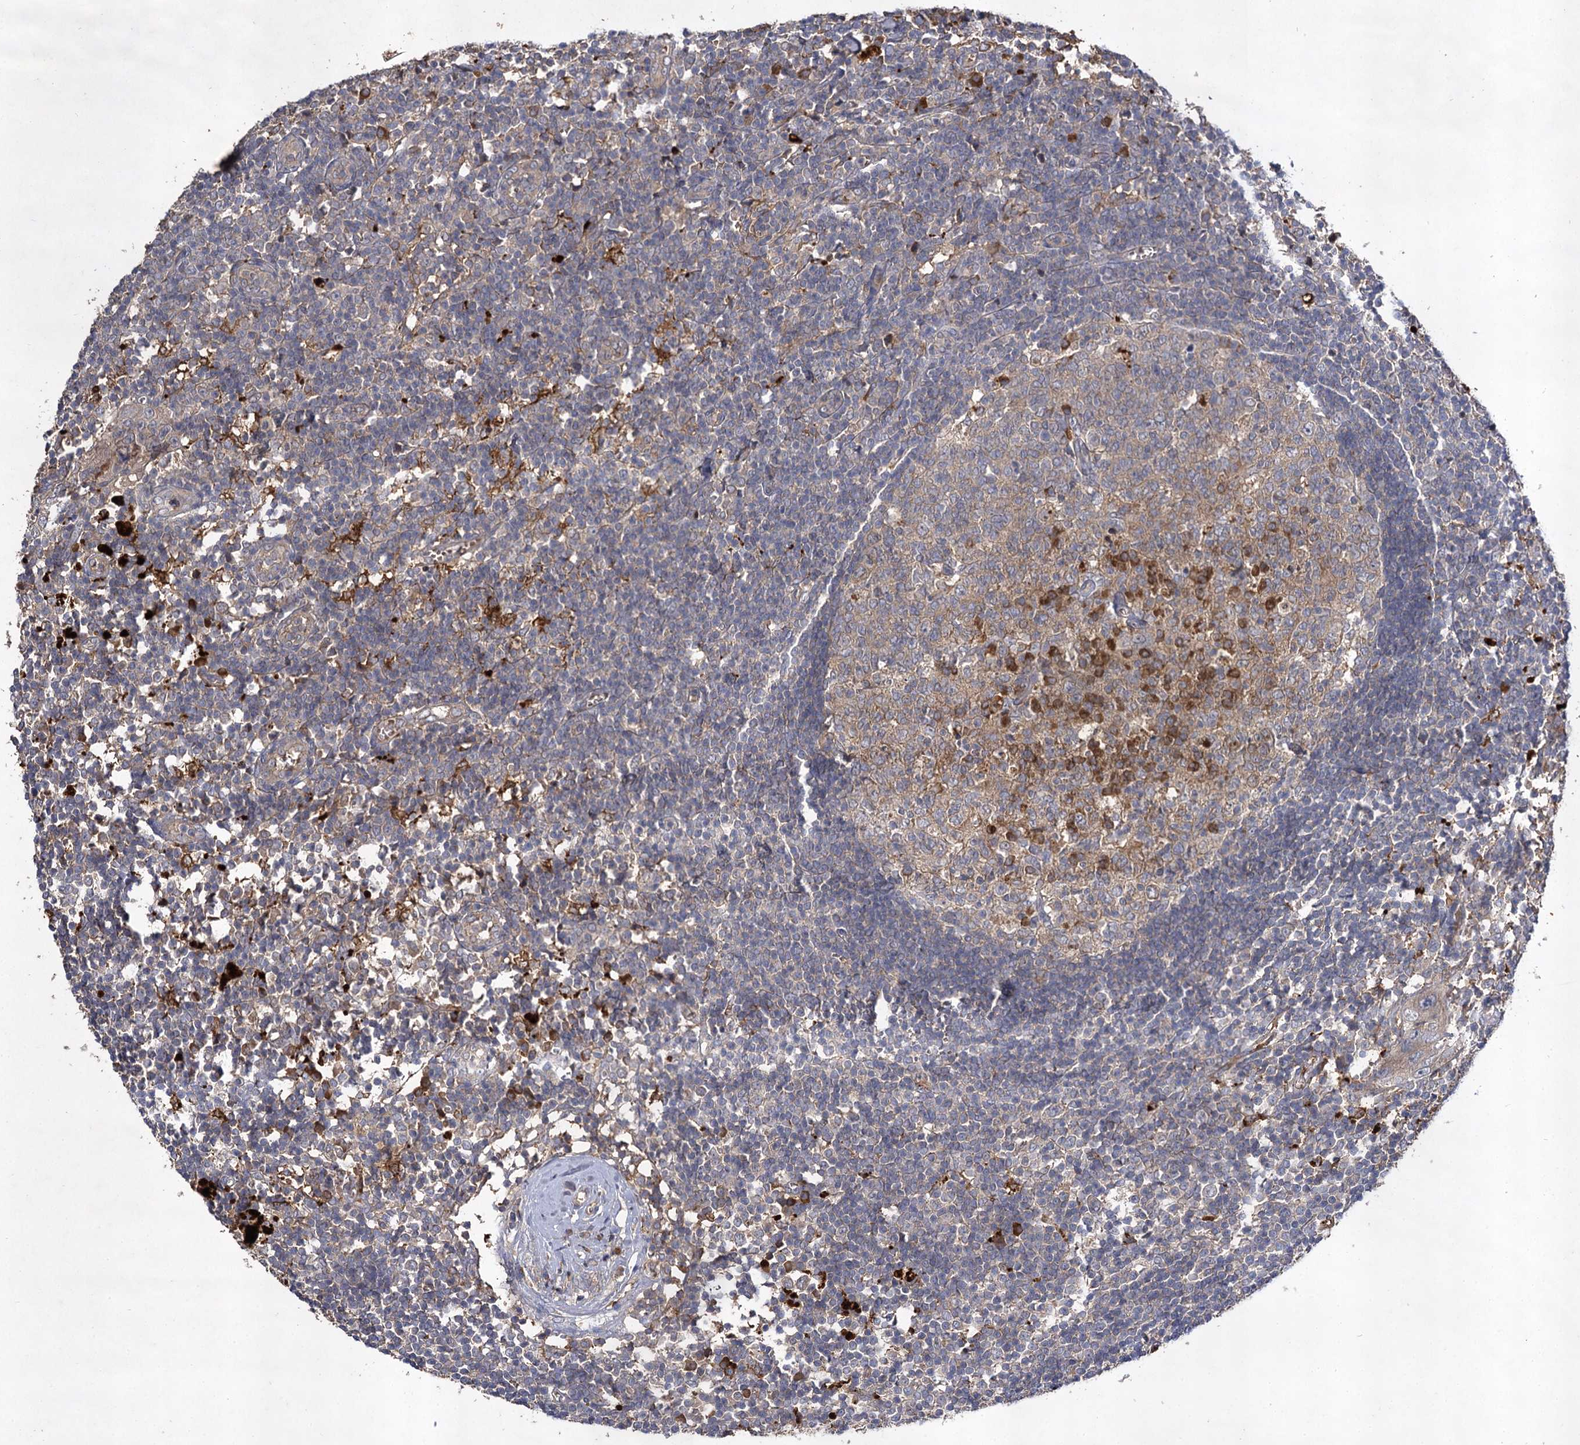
{"staining": {"intensity": "moderate", "quantity": "25%-75%", "location": "cytoplasmic/membranous"}, "tissue": "lymph node", "cell_type": "Germinal center cells", "image_type": "normal", "snomed": [{"axis": "morphology", "description": "Normal tissue, NOS"}, {"axis": "morphology", "description": "Squamous cell carcinoma, metastatic, NOS"}, {"axis": "topography", "description": "Lymph node"}], "caption": "Immunohistochemistry (IHC) of normal human lymph node demonstrates medium levels of moderate cytoplasmic/membranous expression in approximately 25%-75% of germinal center cells.", "gene": "USP50", "patient": {"sex": "male", "age": 73}}